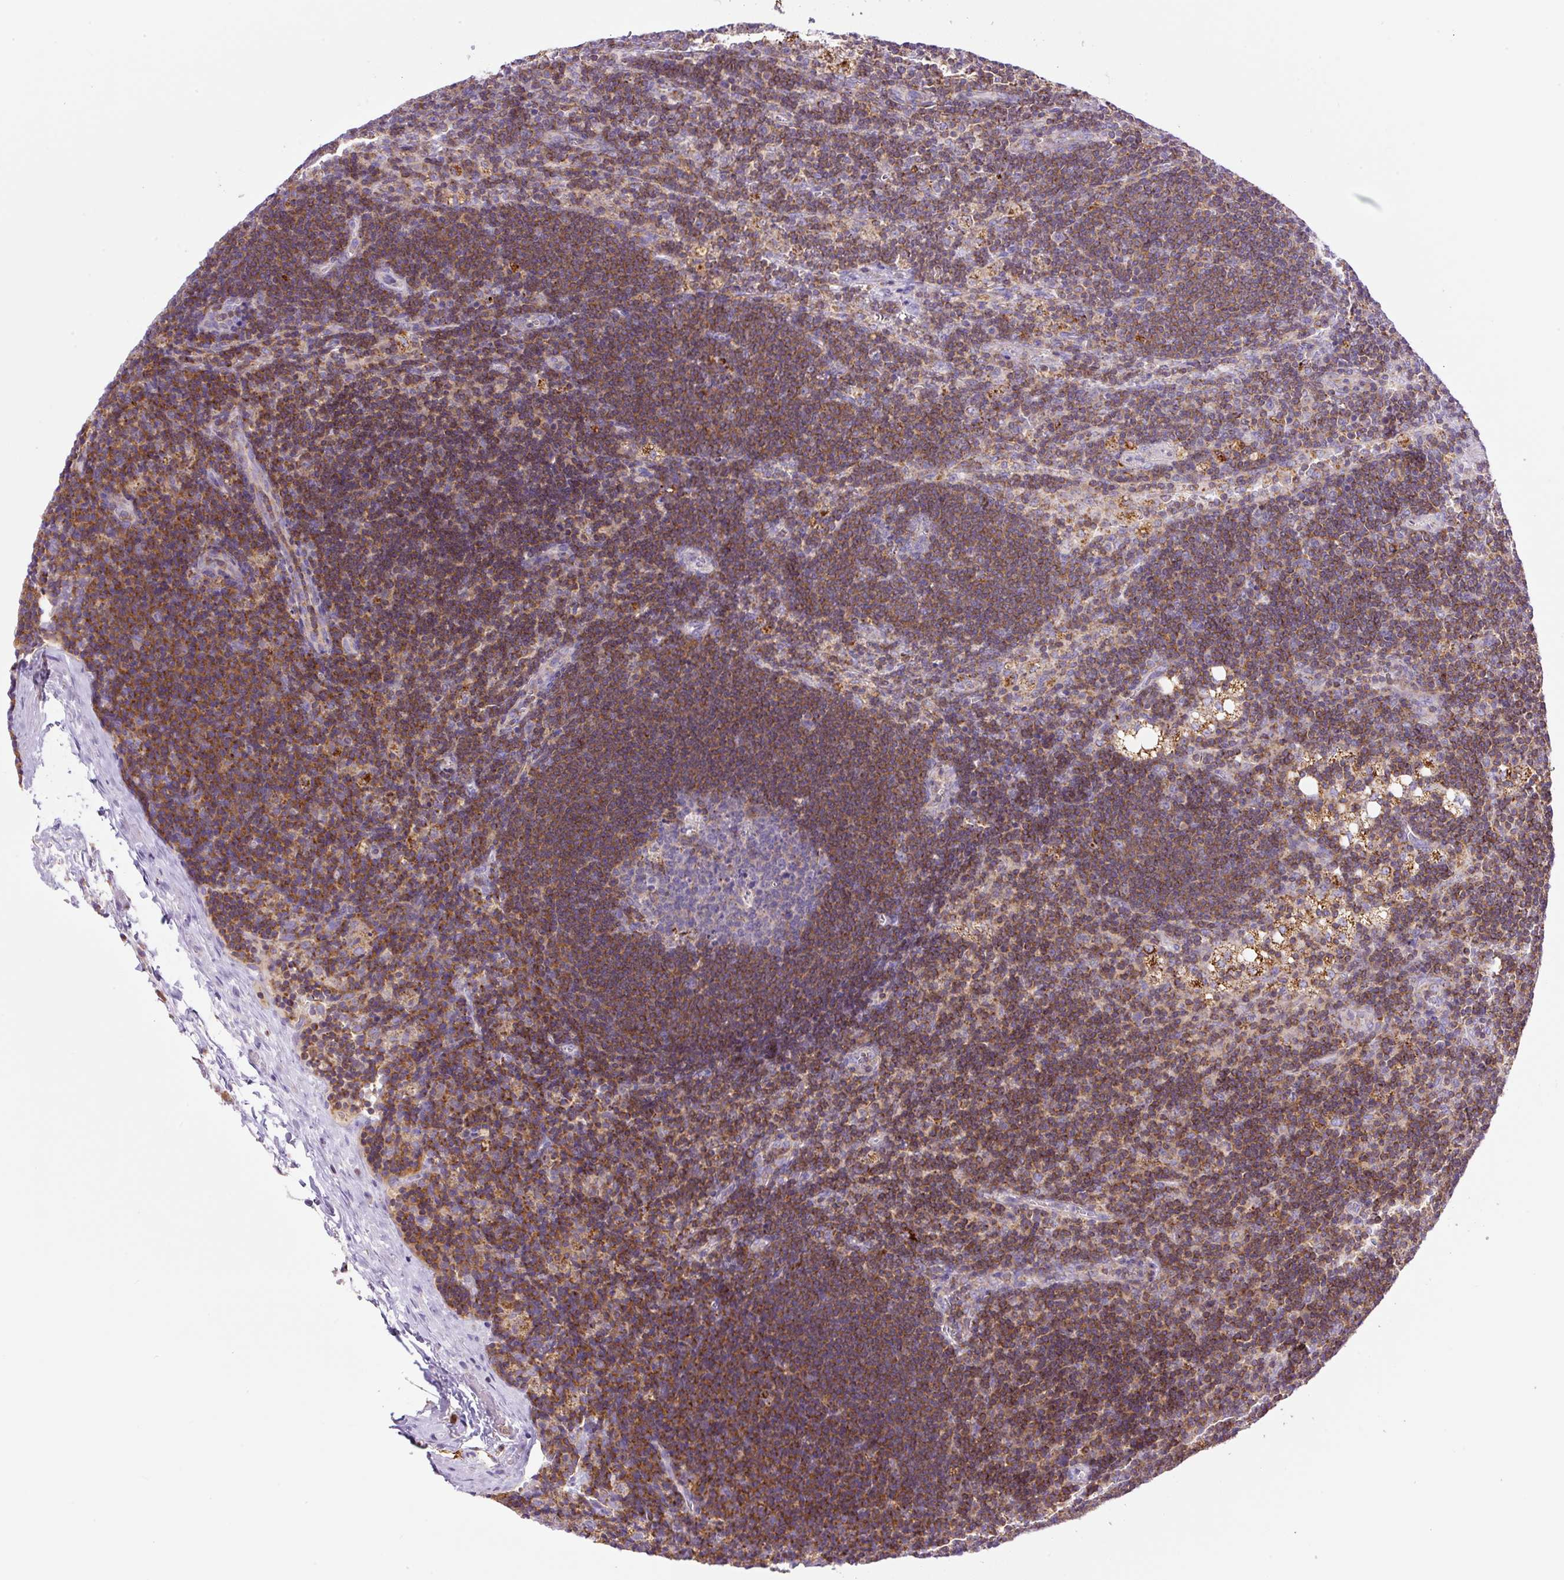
{"staining": {"intensity": "negative", "quantity": "none", "location": "none"}, "tissue": "lymph node", "cell_type": "Germinal center cells", "image_type": "normal", "snomed": [{"axis": "morphology", "description": "Normal tissue, NOS"}, {"axis": "topography", "description": "Lymph node"}], "caption": "Immunohistochemistry (IHC) histopathology image of unremarkable human lymph node stained for a protein (brown), which demonstrates no expression in germinal center cells.", "gene": "NF1", "patient": {"sex": "male", "age": 24}}